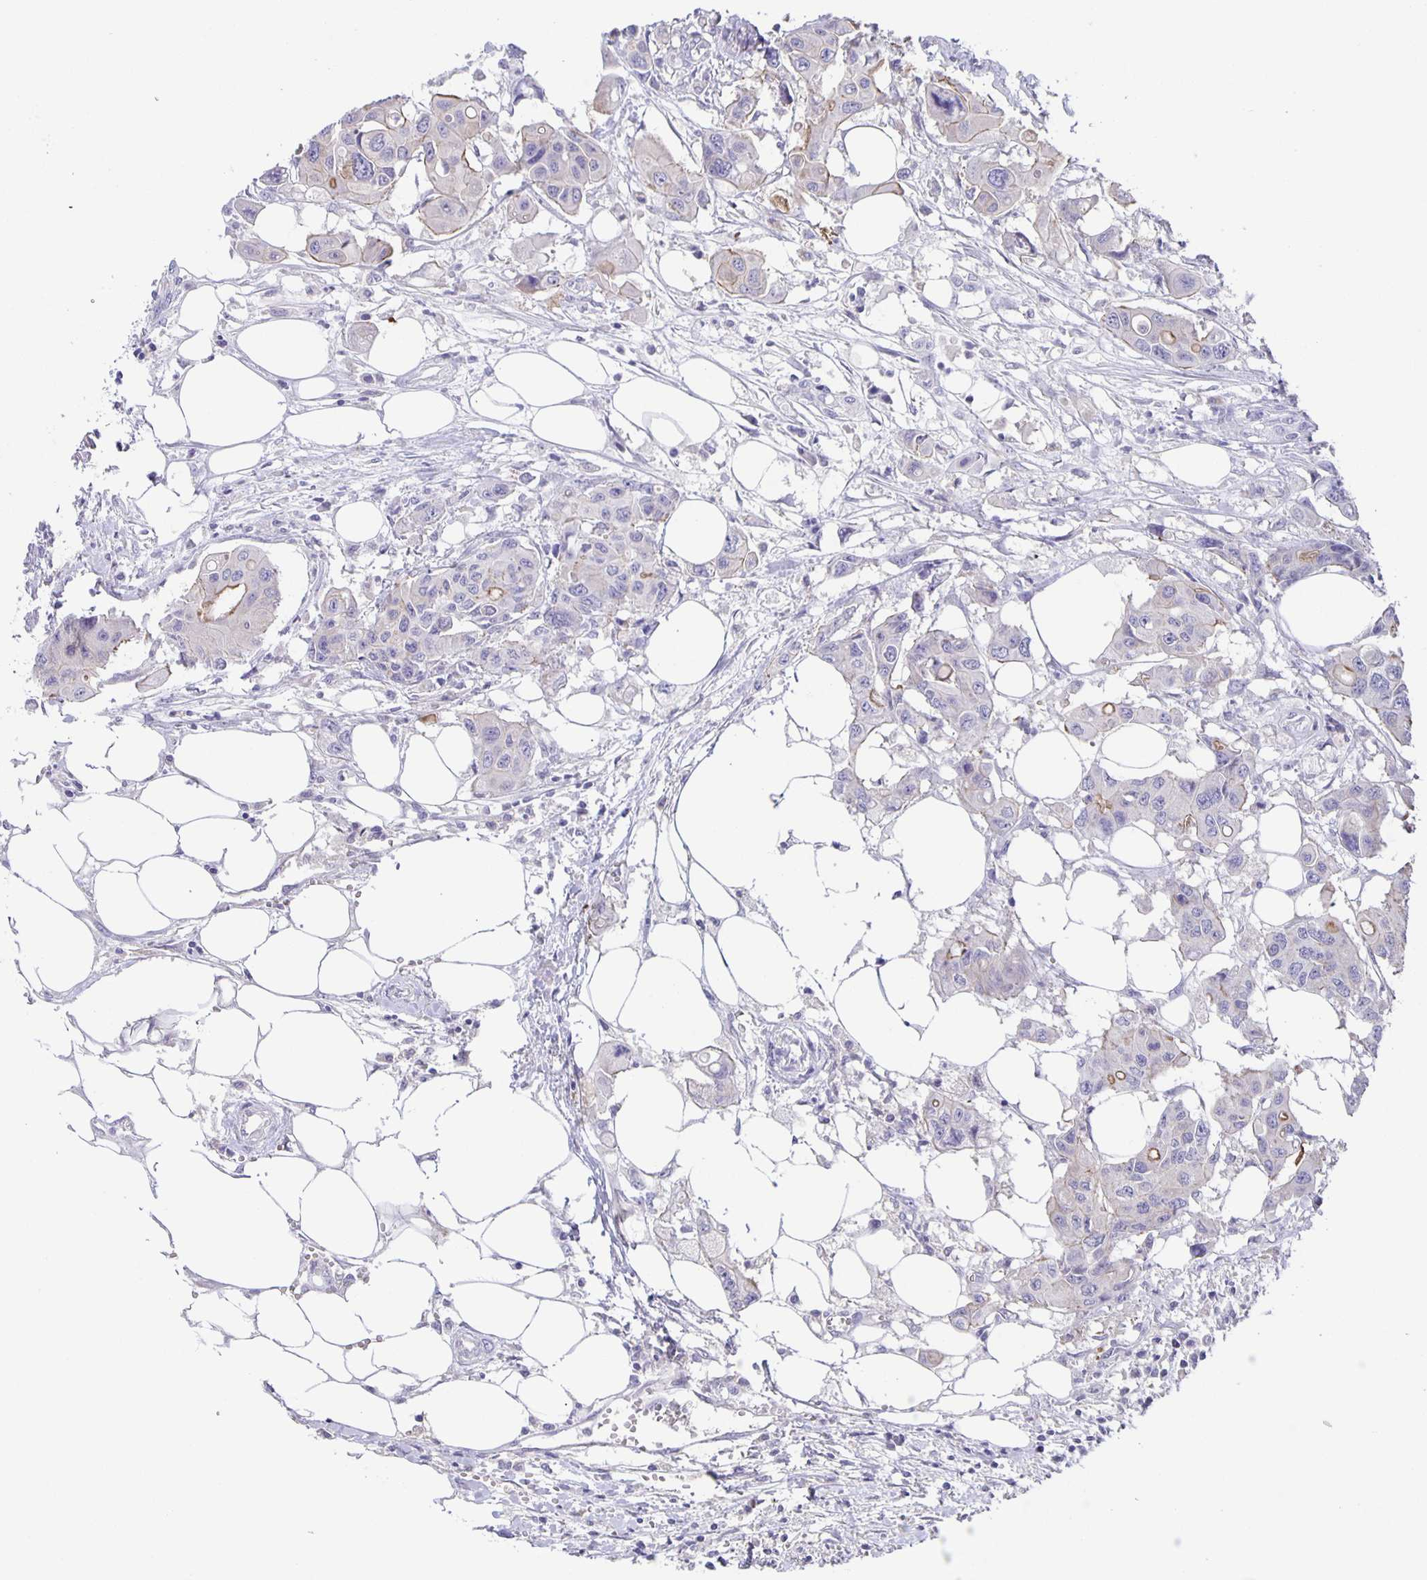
{"staining": {"intensity": "moderate", "quantity": "<25%", "location": "cytoplasmic/membranous"}, "tissue": "colorectal cancer", "cell_type": "Tumor cells", "image_type": "cancer", "snomed": [{"axis": "morphology", "description": "Adenocarcinoma, NOS"}, {"axis": "topography", "description": "Colon"}], "caption": "A low amount of moderate cytoplasmic/membranous positivity is identified in approximately <25% of tumor cells in colorectal cancer tissue.", "gene": "PTPN3", "patient": {"sex": "male", "age": 77}}